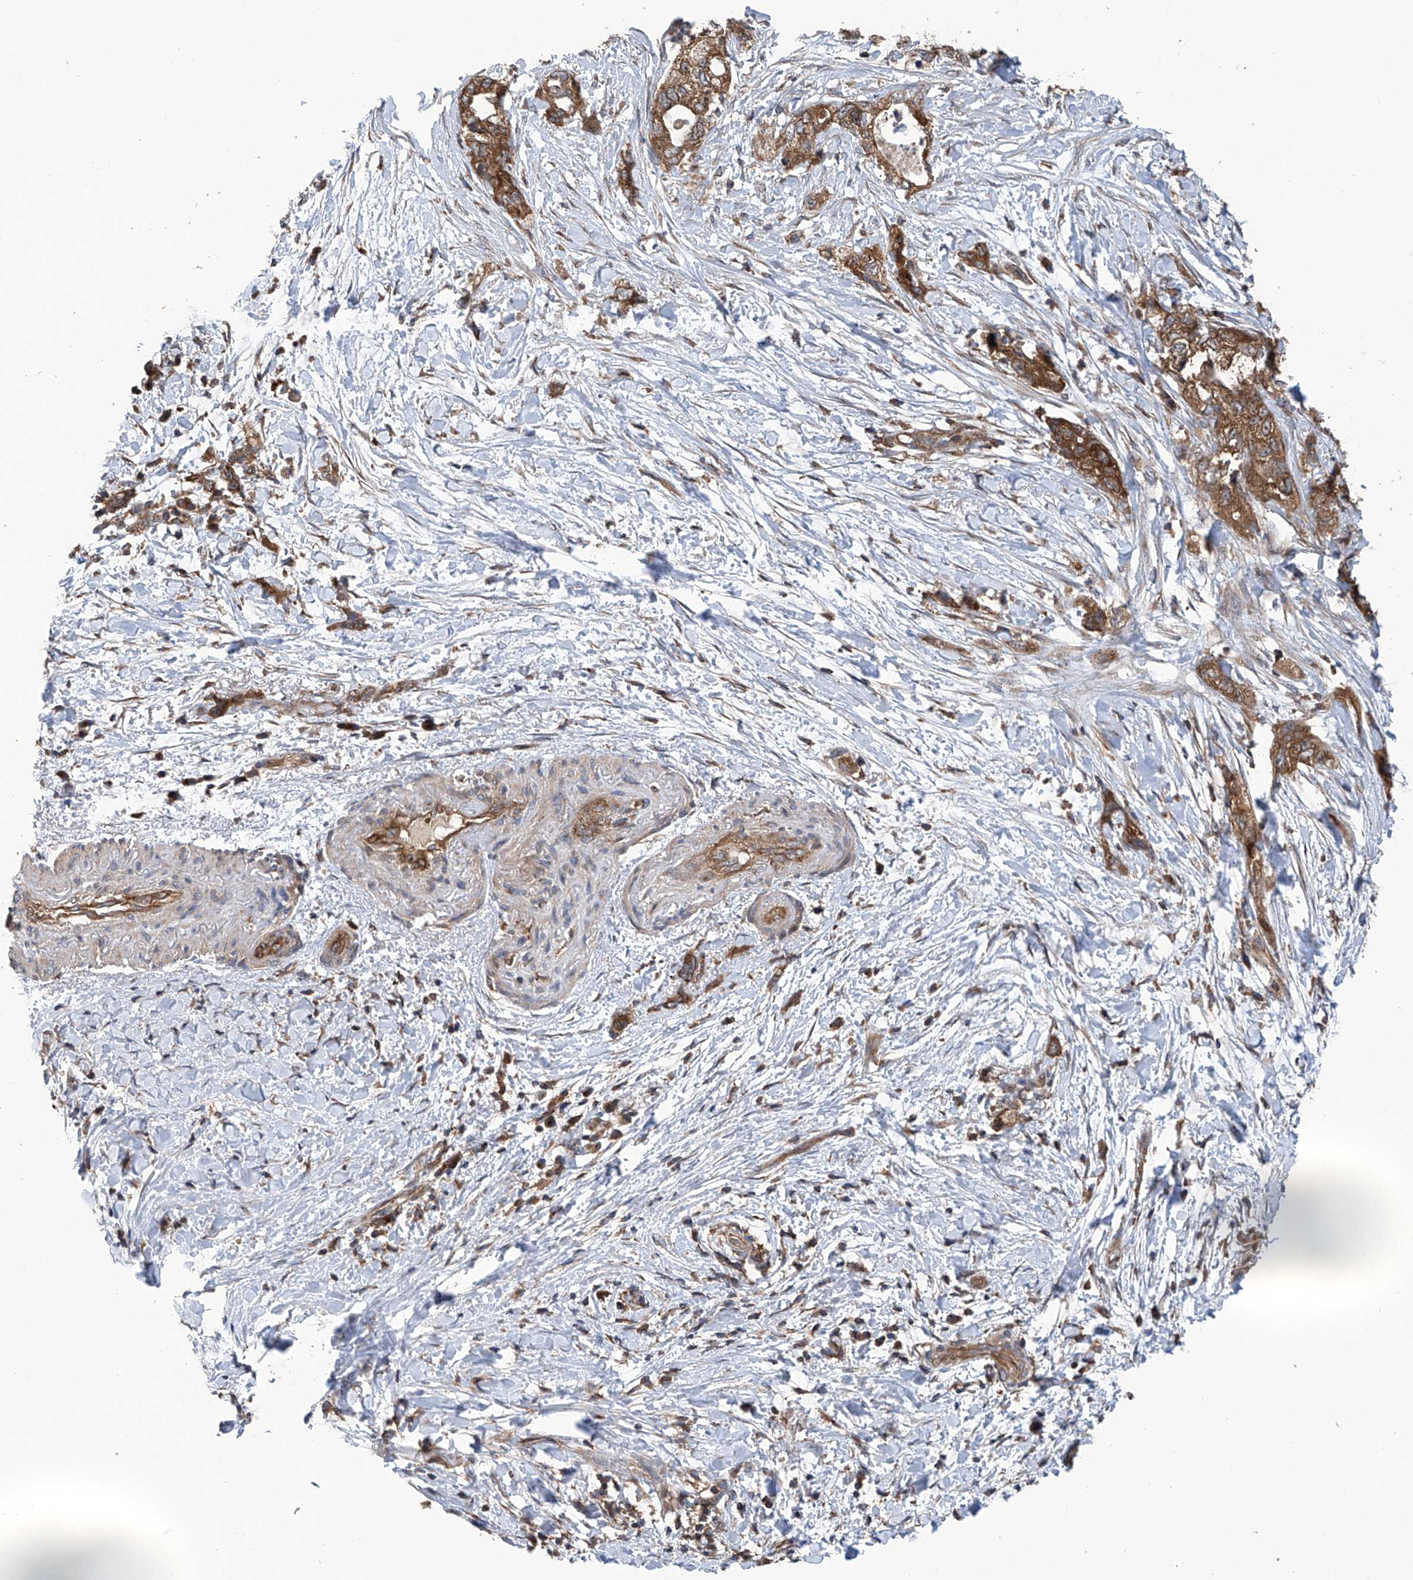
{"staining": {"intensity": "moderate", "quantity": ">75%", "location": "cytoplasmic/membranous"}, "tissue": "pancreatic cancer", "cell_type": "Tumor cells", "image_type": "cancer", "snomed": [{"axis": "morphology", "description": "Adenocarcinoma, NOS"}, {"axis": "topography", "description": "Pancreas"}], "caption": "Immunohistochemistry (IHC) of pancreatic cancer (adenocarcinoma) shows medium levels of moderate cytoplasmic/membranous positivity in approximately >75% of tumor cells.", "gene": "SMAP1", "patient": {"sex": "female", "age": 73}}